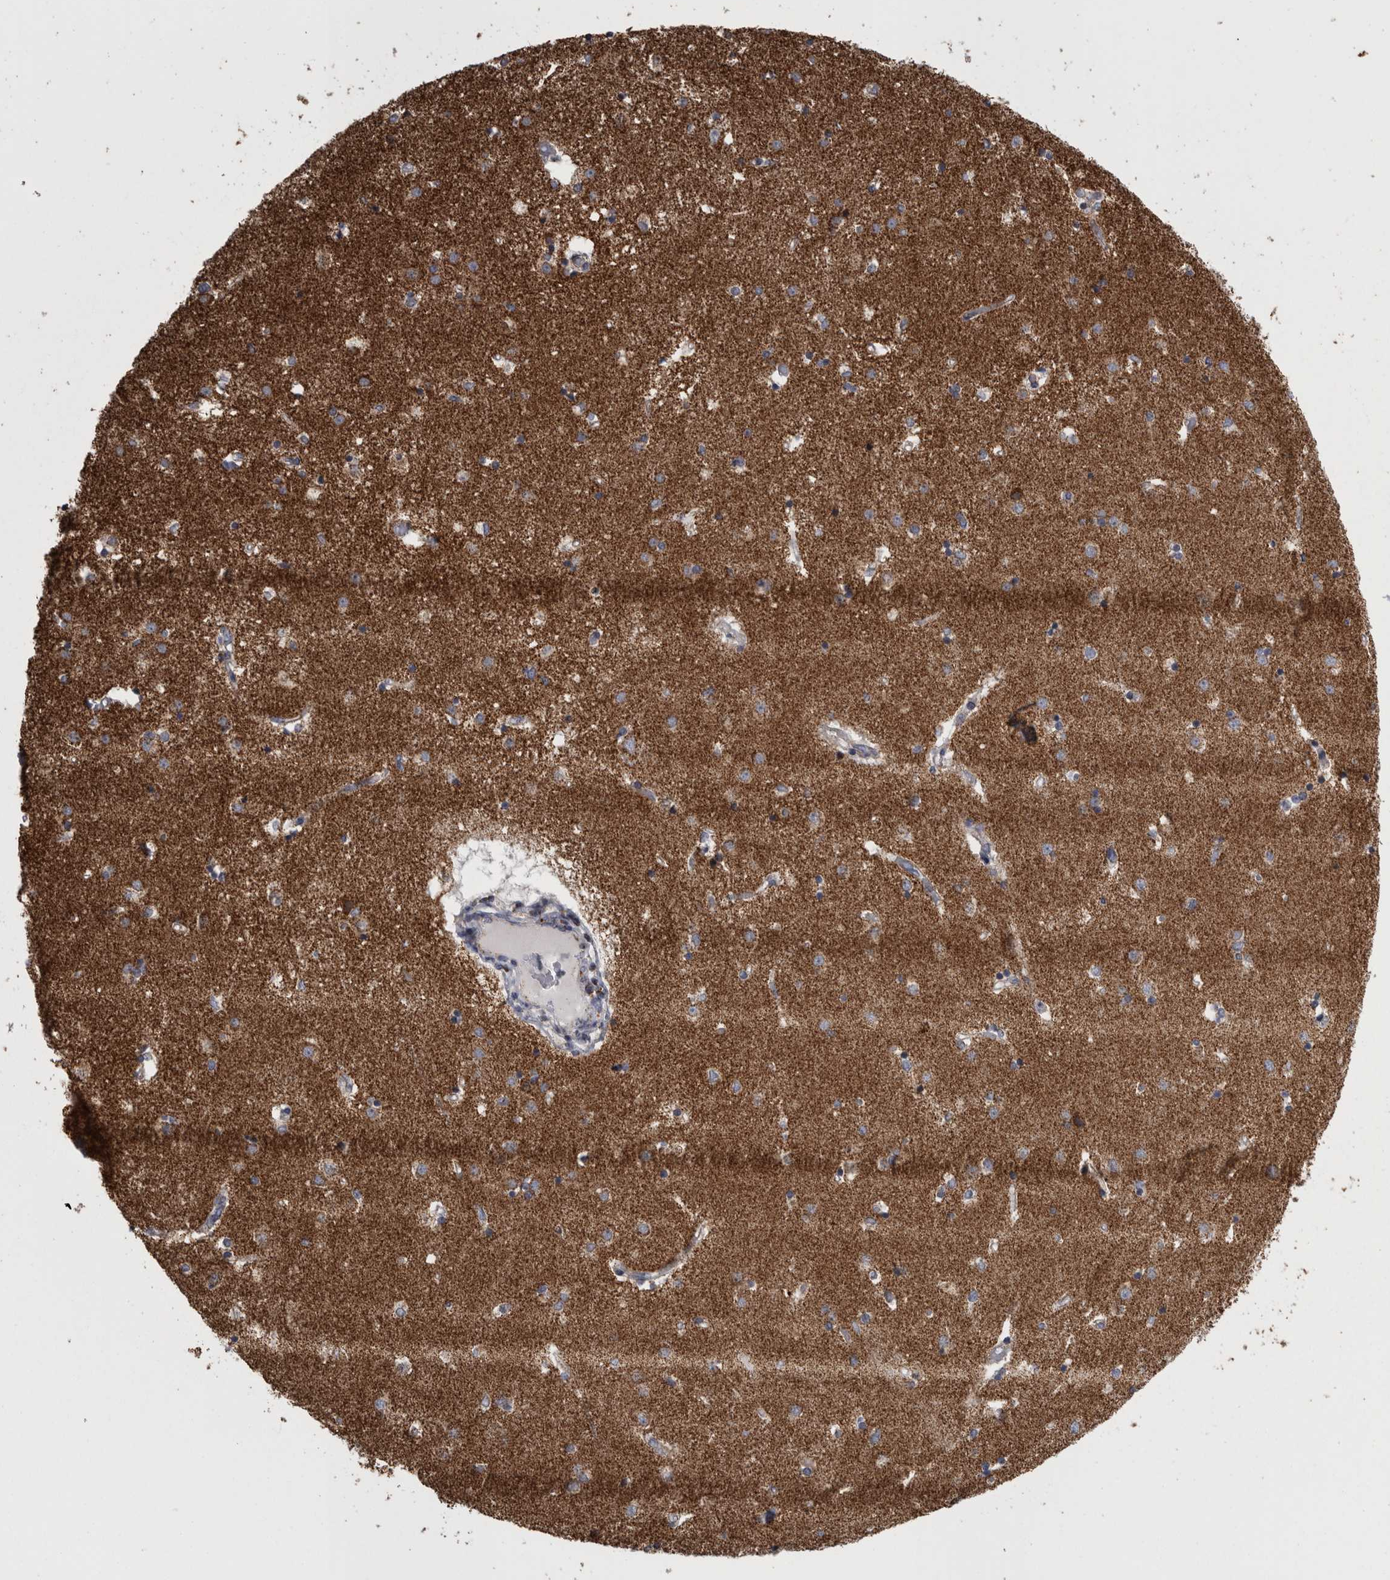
{"staining": {"intensity": "moderate", "quantity": "25%-75%", "location": "cytoplasmic/membranous"}, "tissue": "caudate", "cell_type": "Glial cells", "image_type": "normal", "snomed": [{"axis": "morphology", "description": "Normal tissue, NOS"}, {"axis": "topography", "description": "Lateral ventricle wall"}], "caption": "Immunohistochemical staining of benign human caudate demonstrates medium levels of moderate cytoplasmic/membranous expression in approximately 25%-75% of glial cells.", "gene": "MDH2", "patient": {"sex": "male", "age": 45}}